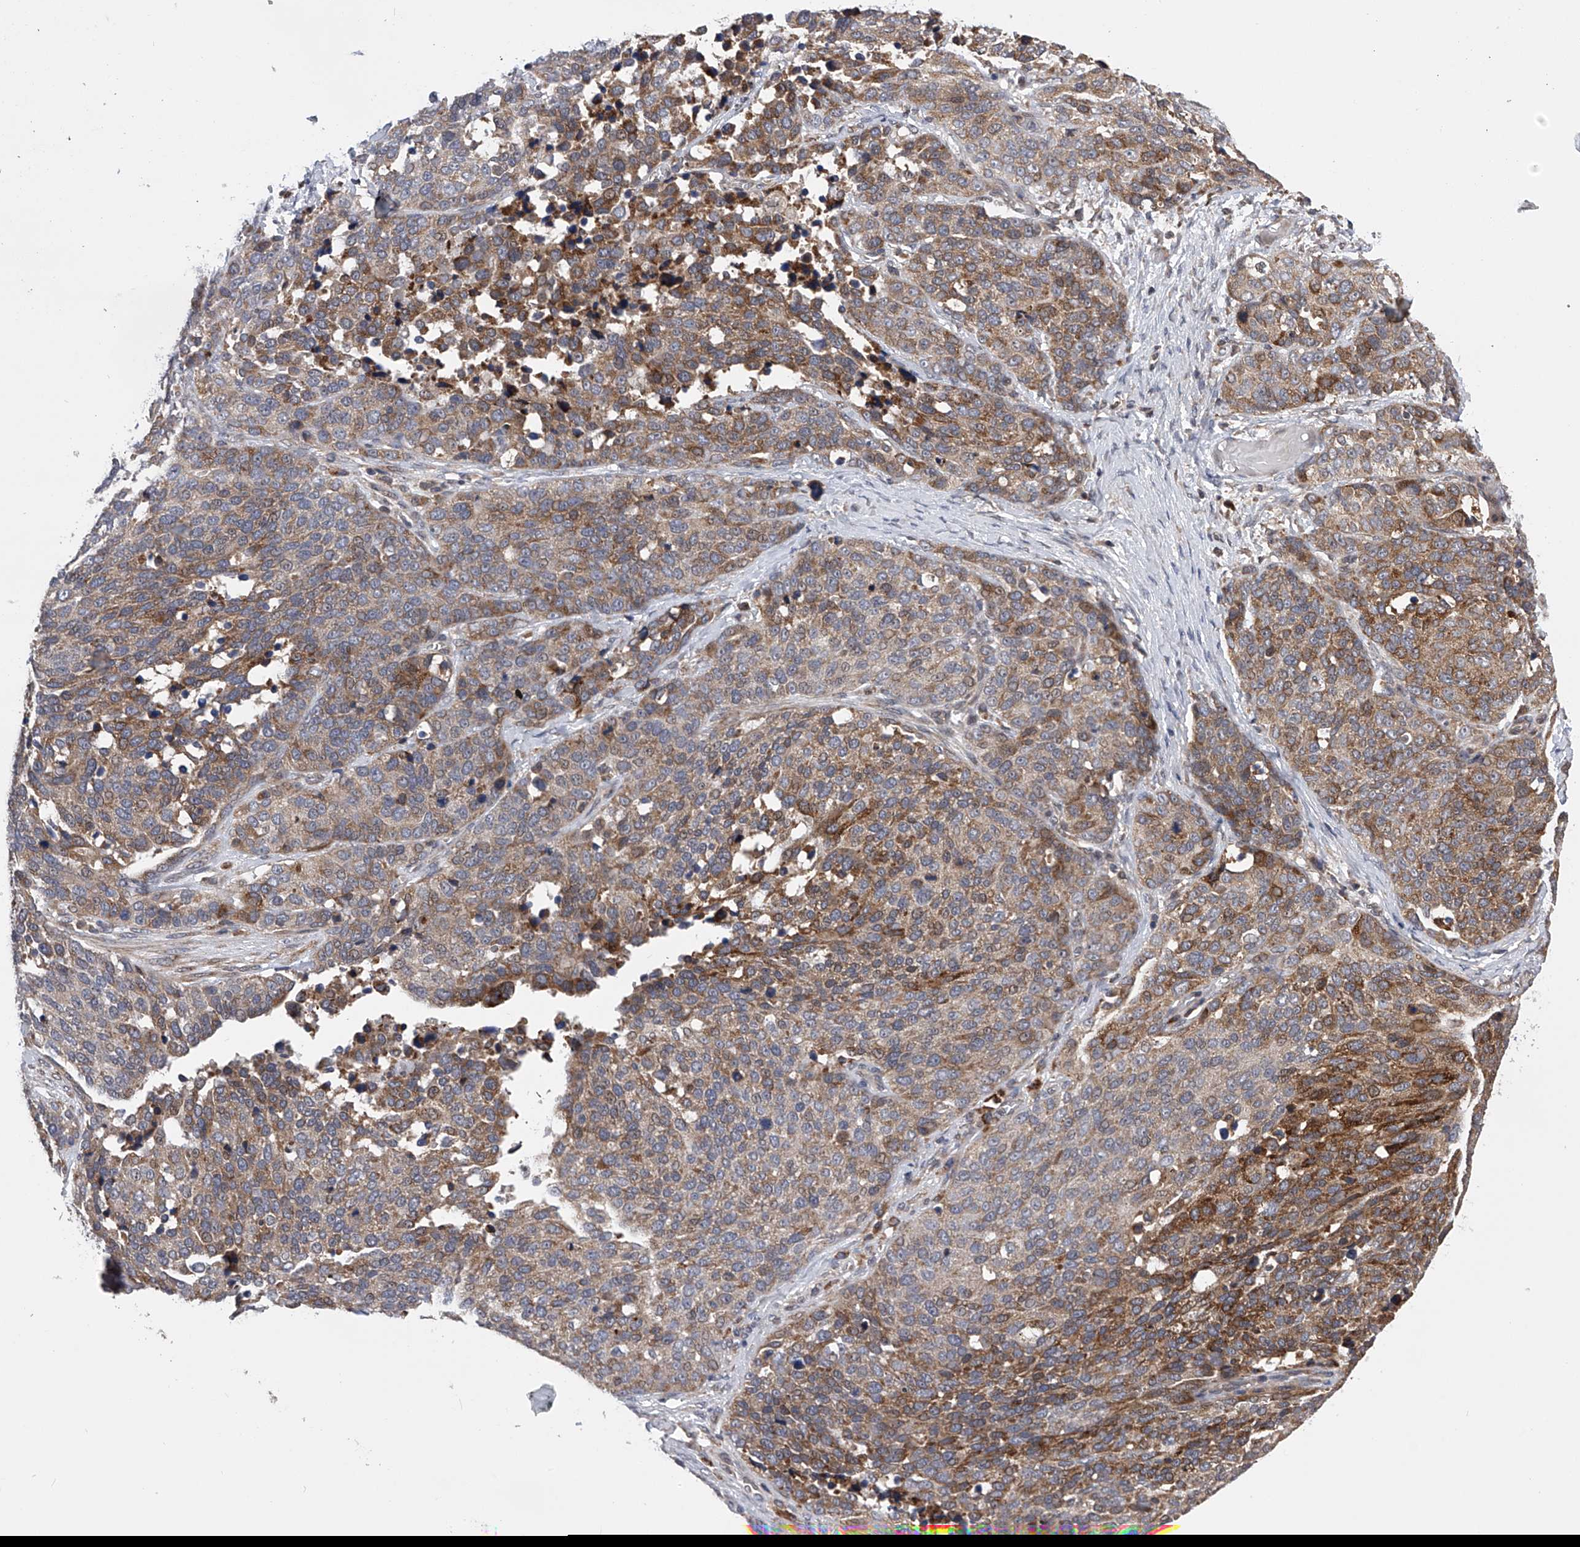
{"staining": {"intensity": "moderate", "quantity": ">75%", "location": "cytoplasmic/membranous"}, "tissue": "ovarian cancer", "cell_type": "Tumor cells", "image_type": "cancer", "snomed": [{"axis": "morphology", "description": "Cystadenocarcinoma, serous, NOS"}, {"axis": "topography", "description": "Ovary"}], "caption": "Immunohistochemical staining of human serous cystadenocarcinoma (ovarian) displays medium levels of moderate cytoplasmic/membranous protein expression in approximately >75% of tumor cells.", "gene": "SPOCK1", "patient": {"sex": "female", "age": 44}}